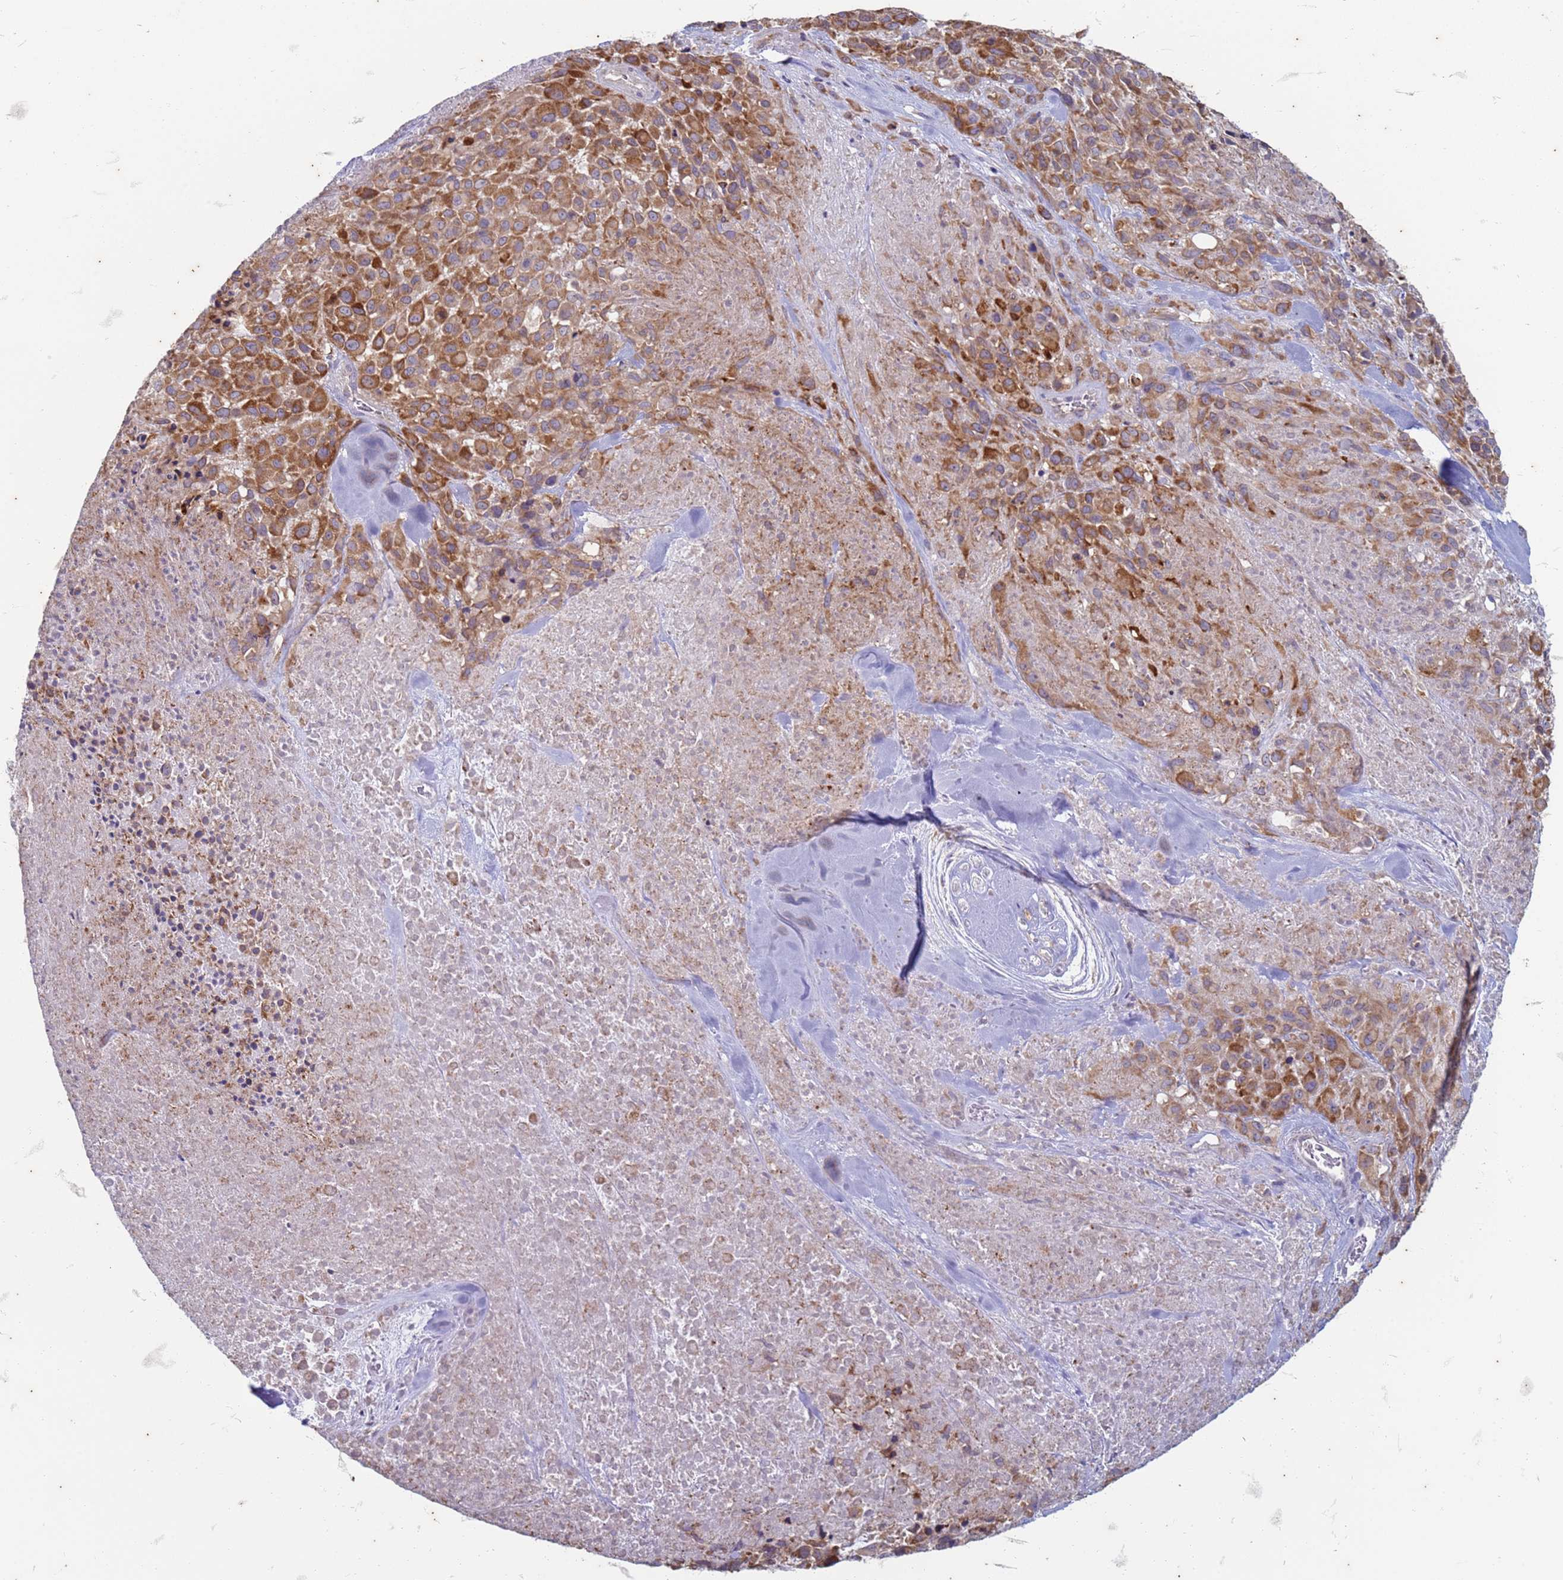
{"staining": {"intensity": "moderate", "quantity": ">75%", "location": "cytoplasmic/membranous"}, "tissue": "melanoma", "cell_type": "Tumor cells", "image_type": "cancer", "snomed": [{"axis": "morphology", "description": "Malignant melanoma, Metastatic site"}, {"axis": "topography", "description": "Skin"}], "caption": "Malignant melanoma (metastatic site) stained for a protein displays moderate cytoplasmic/membranous positivity in tumor cells.", "gene": "SUCO", "patient": {"sex": "female", "age": 81}}